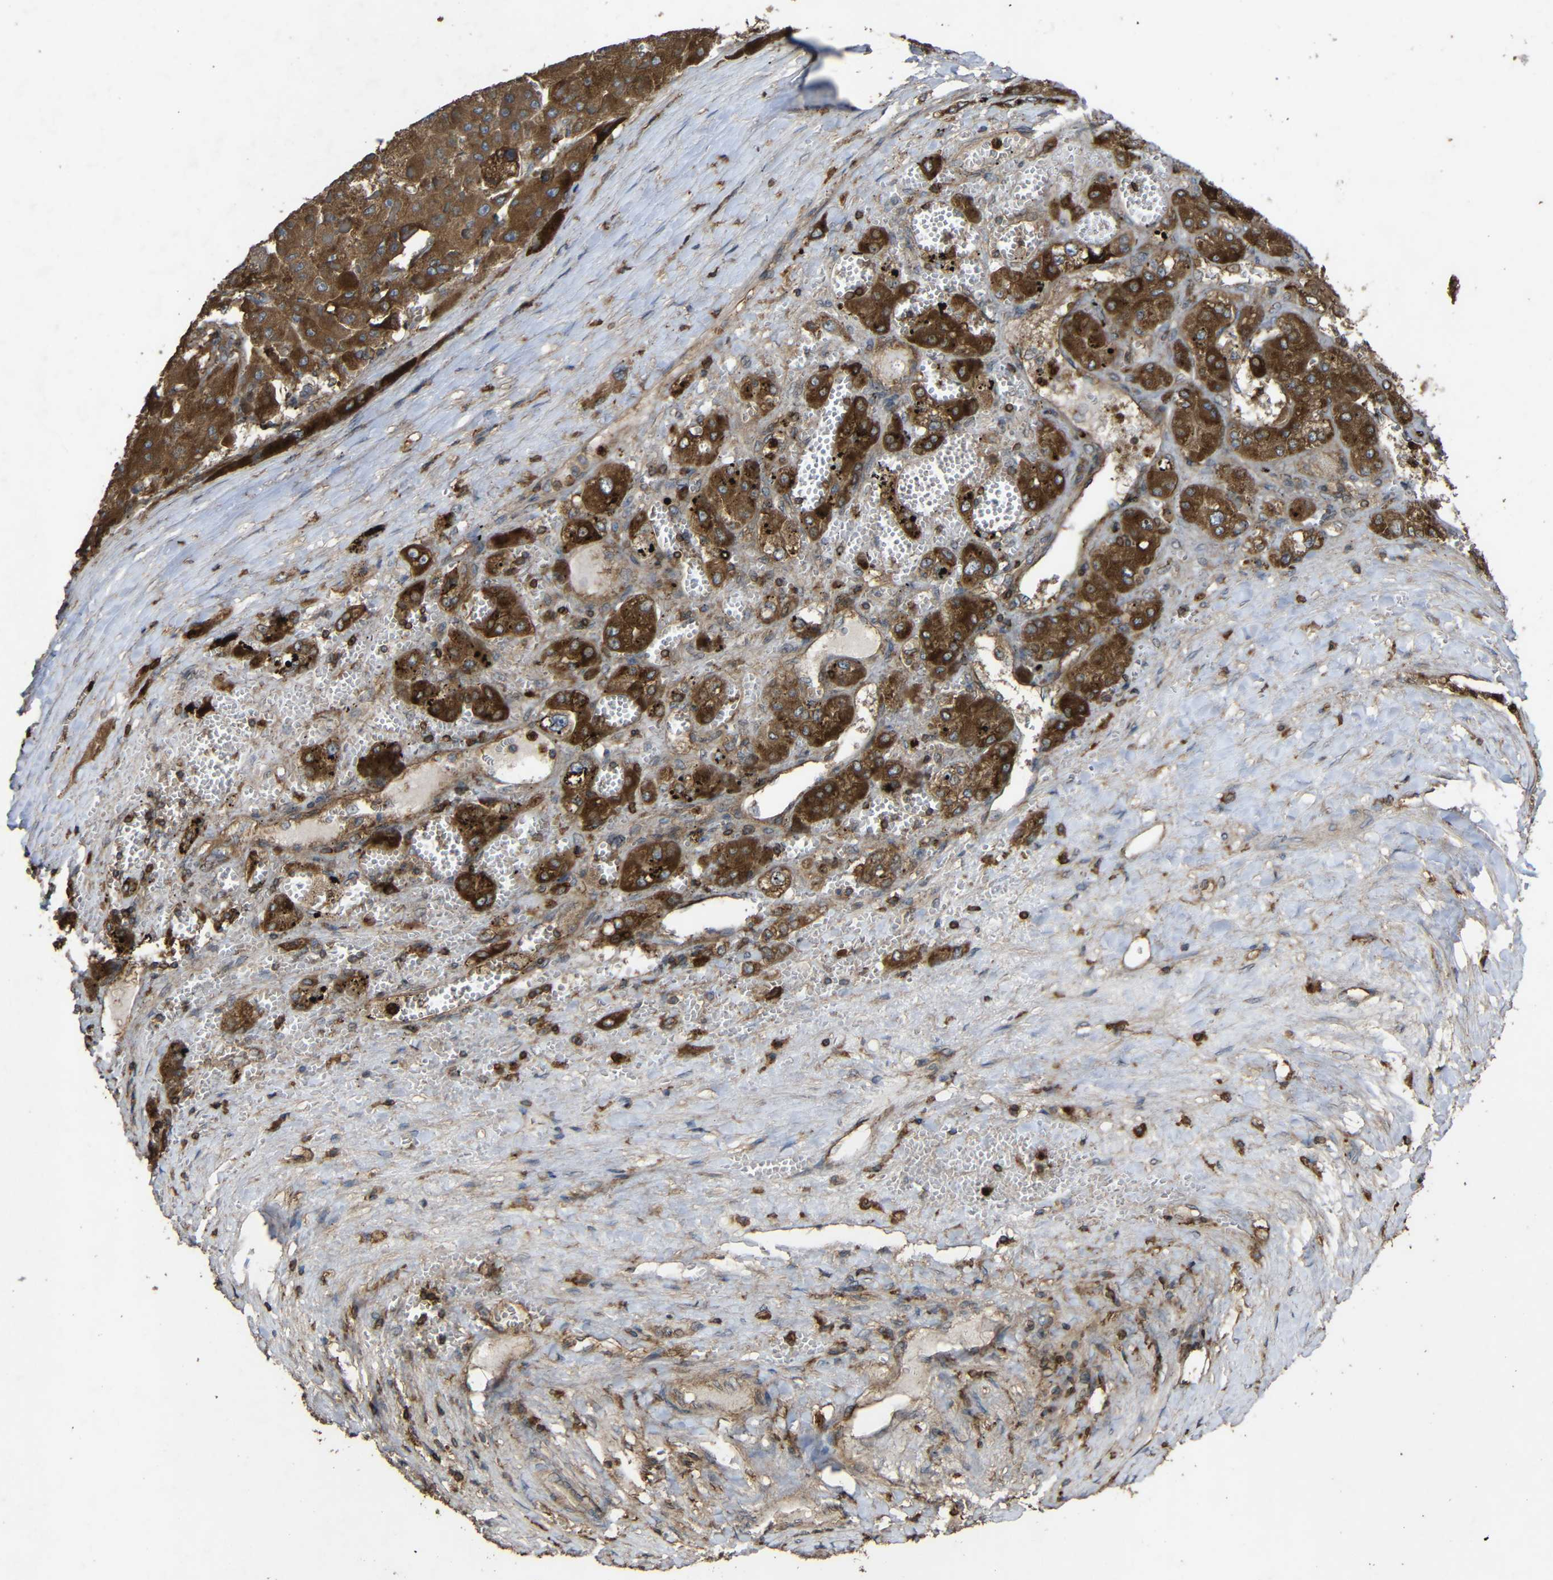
{"staining": {"intensity": "strong", "quantity": ">75%", "location": "cytoplasmic/membranous"}, "tissue": "liver cancer", "cell_type": "Tumor cells", "image_type": "cancer", "snomed": [{"axis": "morphology", "description": "Carcinoma, Hepatocellular, NOS"}, {"axis": "topography", "description": "Liver"}], "caption": "IHC image of neoplastic tissue: liver cancer (hepatocellular carcinoma) stained using immunohistochemistry (IHC) displays high levels of strong protein expression localized specifically in the cytoplasmic/membranous of tumor cells, appearing as a cytoplasmic/membranous brown color.", "gene": "TREM2", "patient": {"sex": "female", "age": 73}}